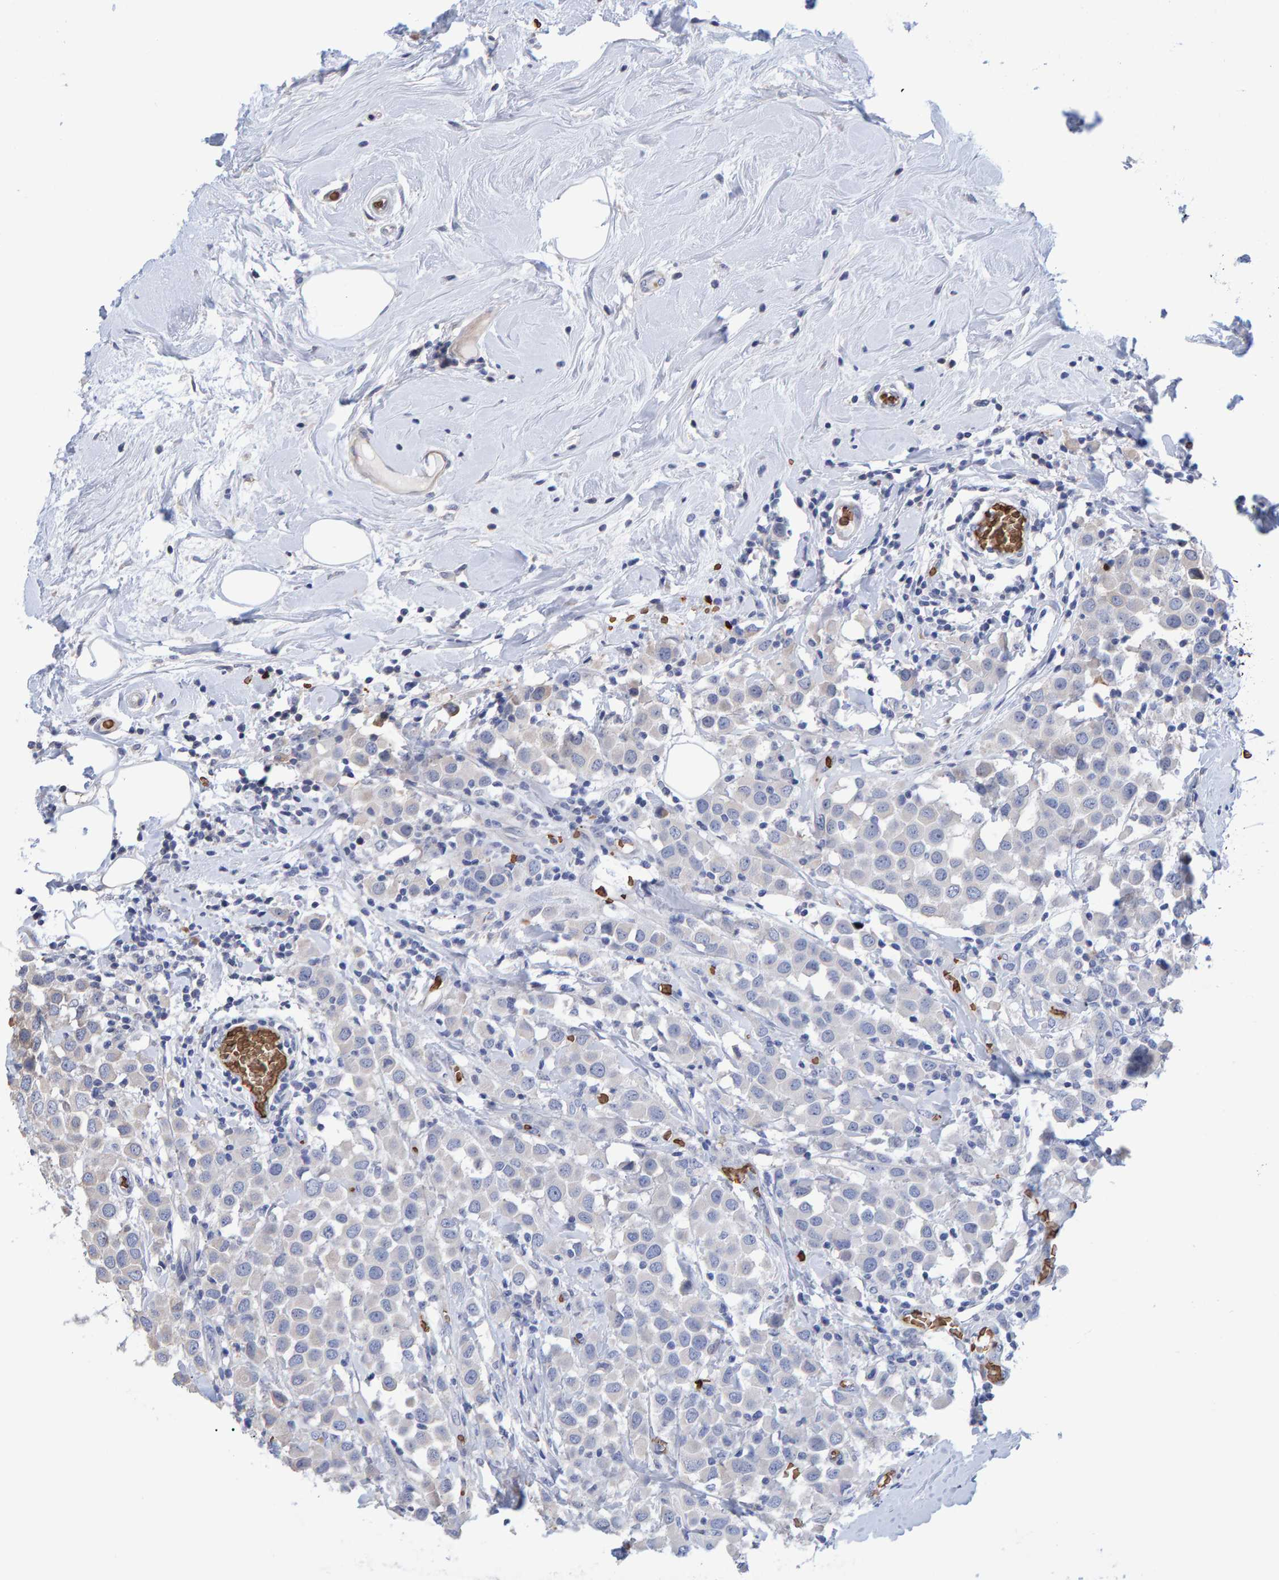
{"staining": {"intensity": "weak", "quantity": "25%-75%", "location": "cytoplasmic/membranous"}, "tissue": "breast cancer", "cell_type": "Tumor cells", "image_type": "cancer", "snomed": [{"axis": "morphology", "description": "Duct carcinoma"}, {"axis": "topography", "description": "Breast"}], "caption": "A photomicrograph showing weak cytoplasmic/membranous expression in about 25%-75% of tumor cells in breast cancer, as visualized by brown immunohistochemical staining.", "gene": "VPS9D1", "patient": {"sex": "female", "age": 61}}